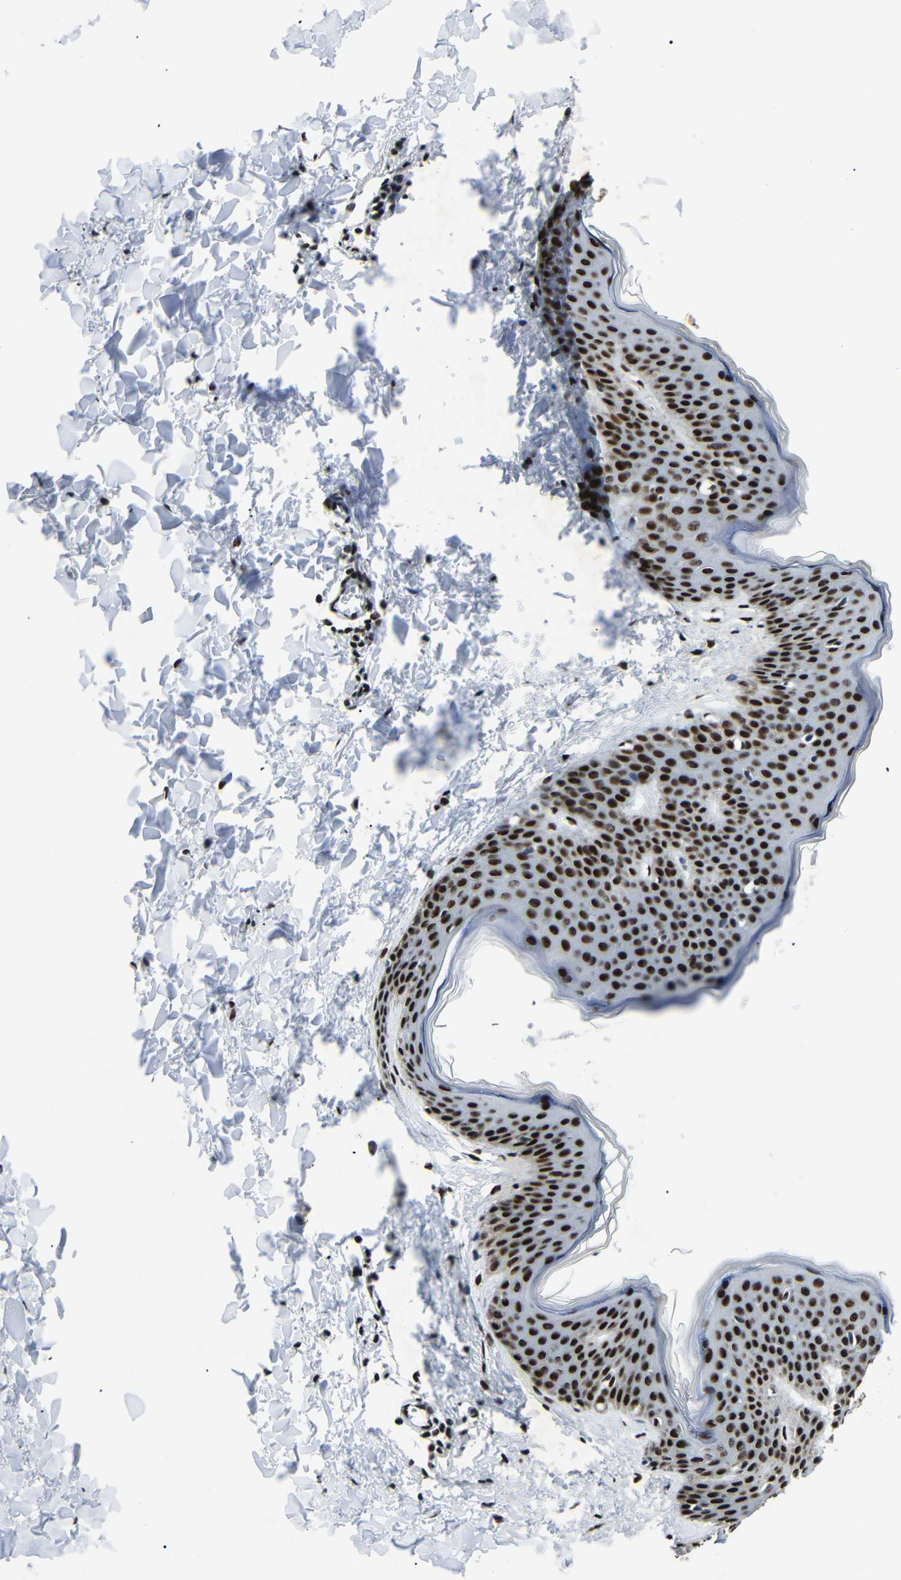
{"staining": {"intensity": "strong", "quantity": ">75%", "location": "nuclear"}, "tissue": "skin", "cell_type": "Fibroblasts", "image_type": "normal", "snomed": [{"axis": "morphology", "description": "Normal tissue, NOS"}, {"axis": "topography", "description": "Skin"}], "caption": "Normal skin exhibits strong nuclear staining in about >75% of fibroblasts The protein is shown in brown color, while the nuclei are stained blue..", "gene": "SRSF1", "patient": {"sex": "female", "age": 17}}